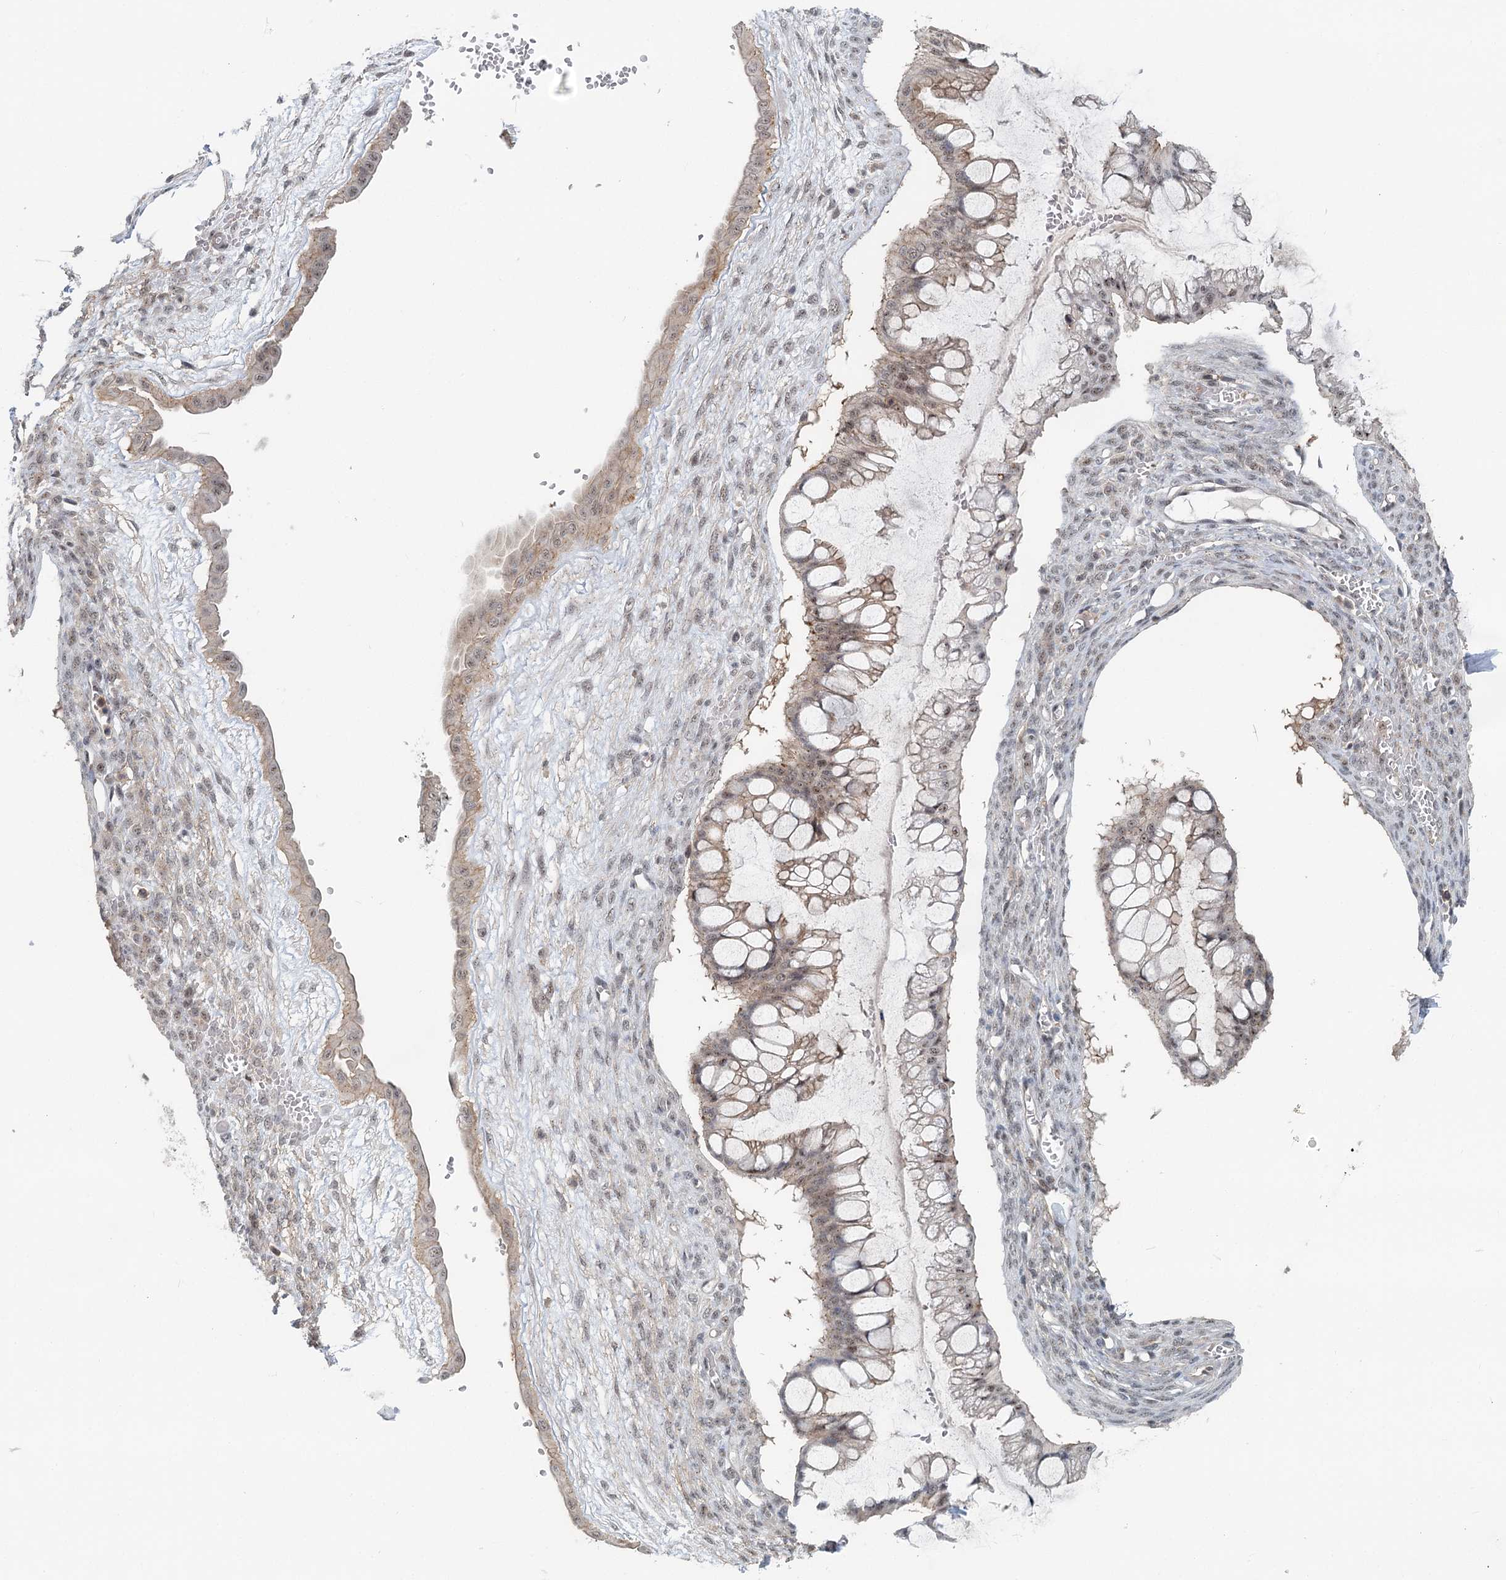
{"staining": {"intensity": "moderate", "quantity": "25%-75%", "location": "cytoplasmic/membranous,nuclear"}, "tissue": "ovarian cancer", "cell_type": "Tumor cells", "image_type": "cancer", "snomed": [{"axis": "morphology", "description": "Cystadenocarcinoma, mucinous, NOS"}, {"axis": "topography", "description": "Ovary"}], "caption": "Ovarian cancer tissue demonstrates moderate cytoplasmic/membranous and nuclear expression in approximately 25%-75% of tumor cells, visualized by immunohistochemistry.", "gene": "CDC42SE2", "patient": {"sex": "female", "age": 73}}